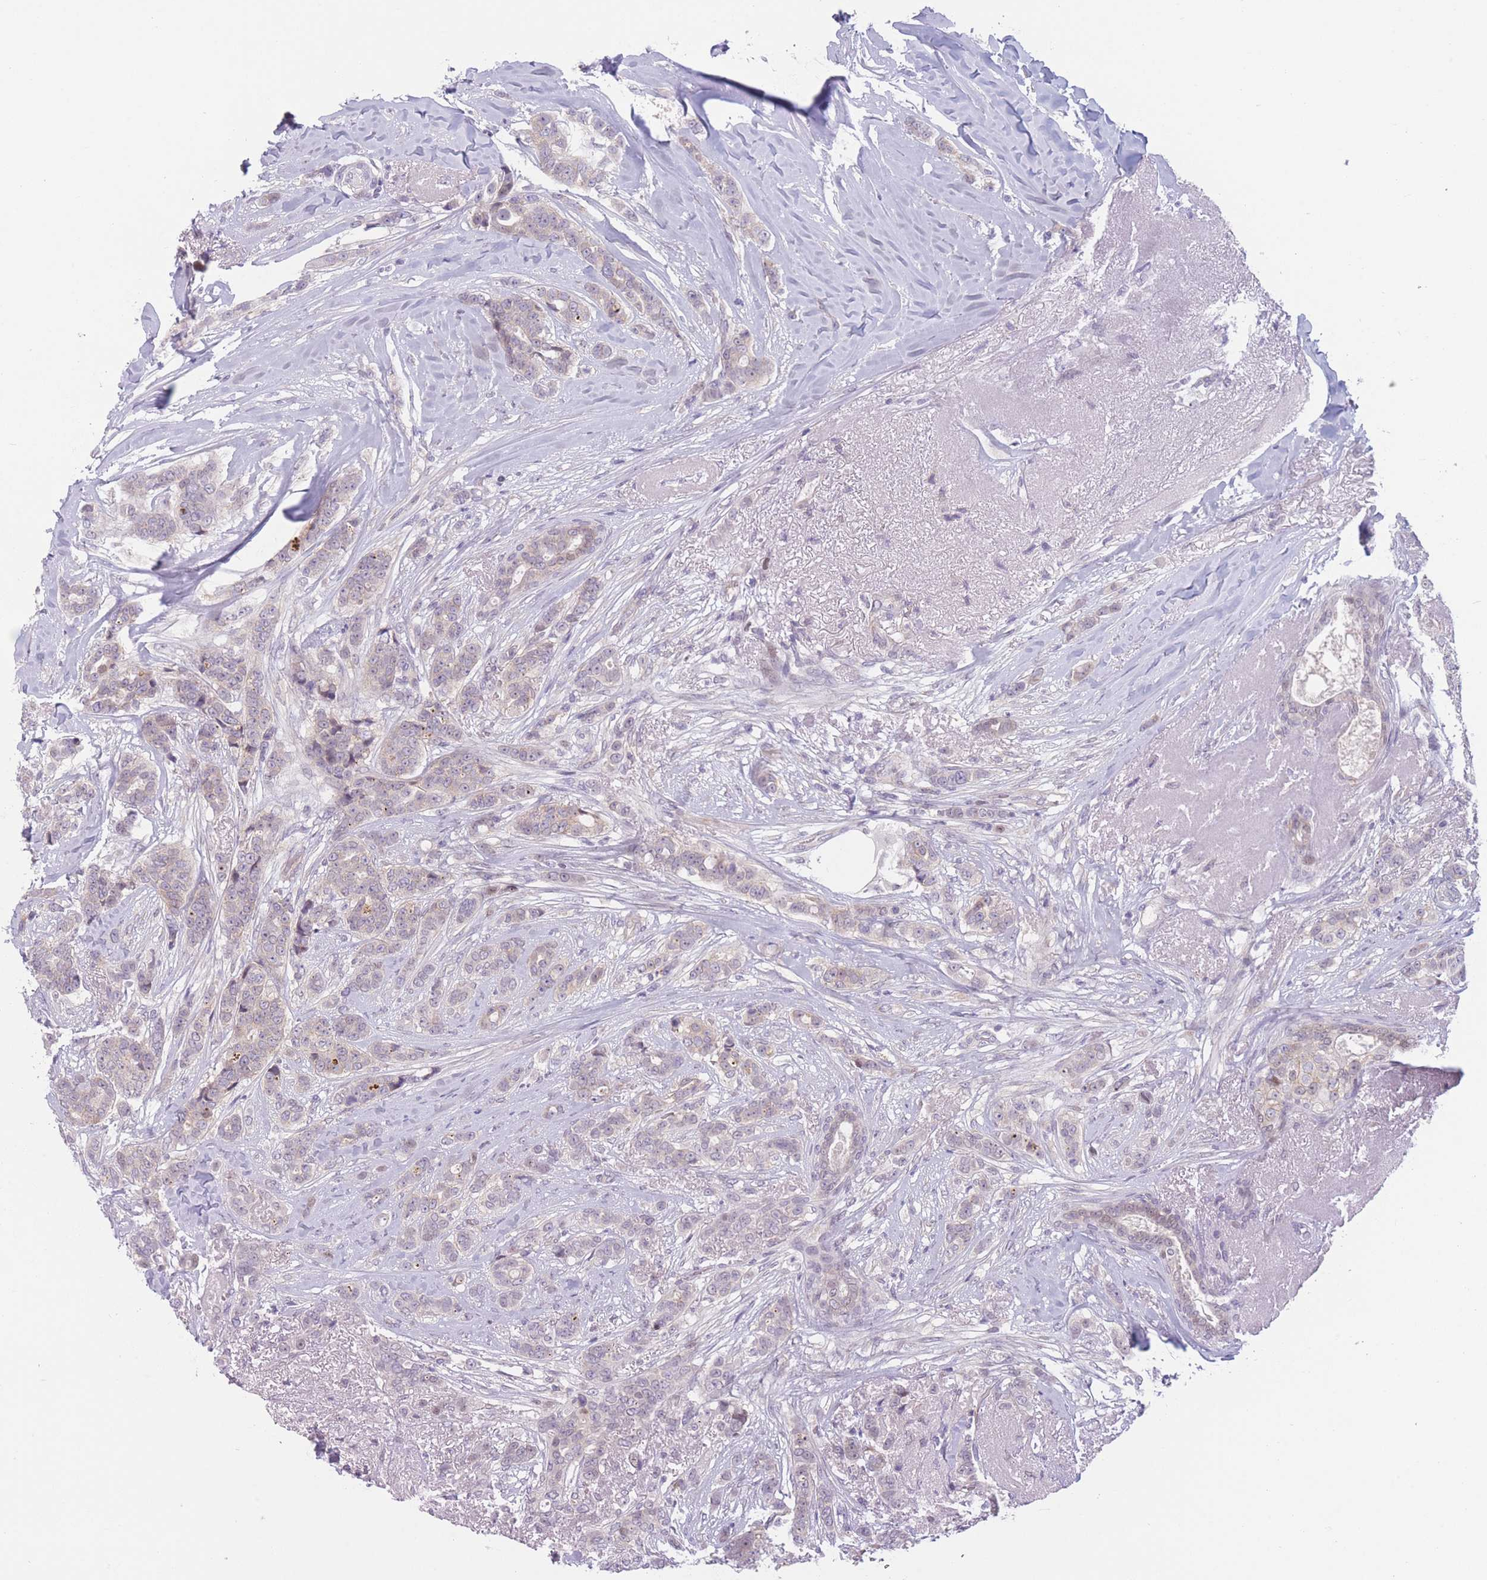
{"staining": {"intensity": "weak", "quantity": "<25%", "location": "cytoplasmic/membranous"}, "tissue": "breast cancer", "cell_type": "Tumor cells", "image_type": "cancer", "snomed": [{"axis": "morphology", "description": "Lobular carcinoma"}, {"axis": "topography", "description": "Breast"}], "caption": "Immunohistochemical staining of breast cancer (lobular carcinoma) displays no significant expression in tumor cells.", "gene": "ZNF439", "patient": {"sex": "female", "age": 51}}